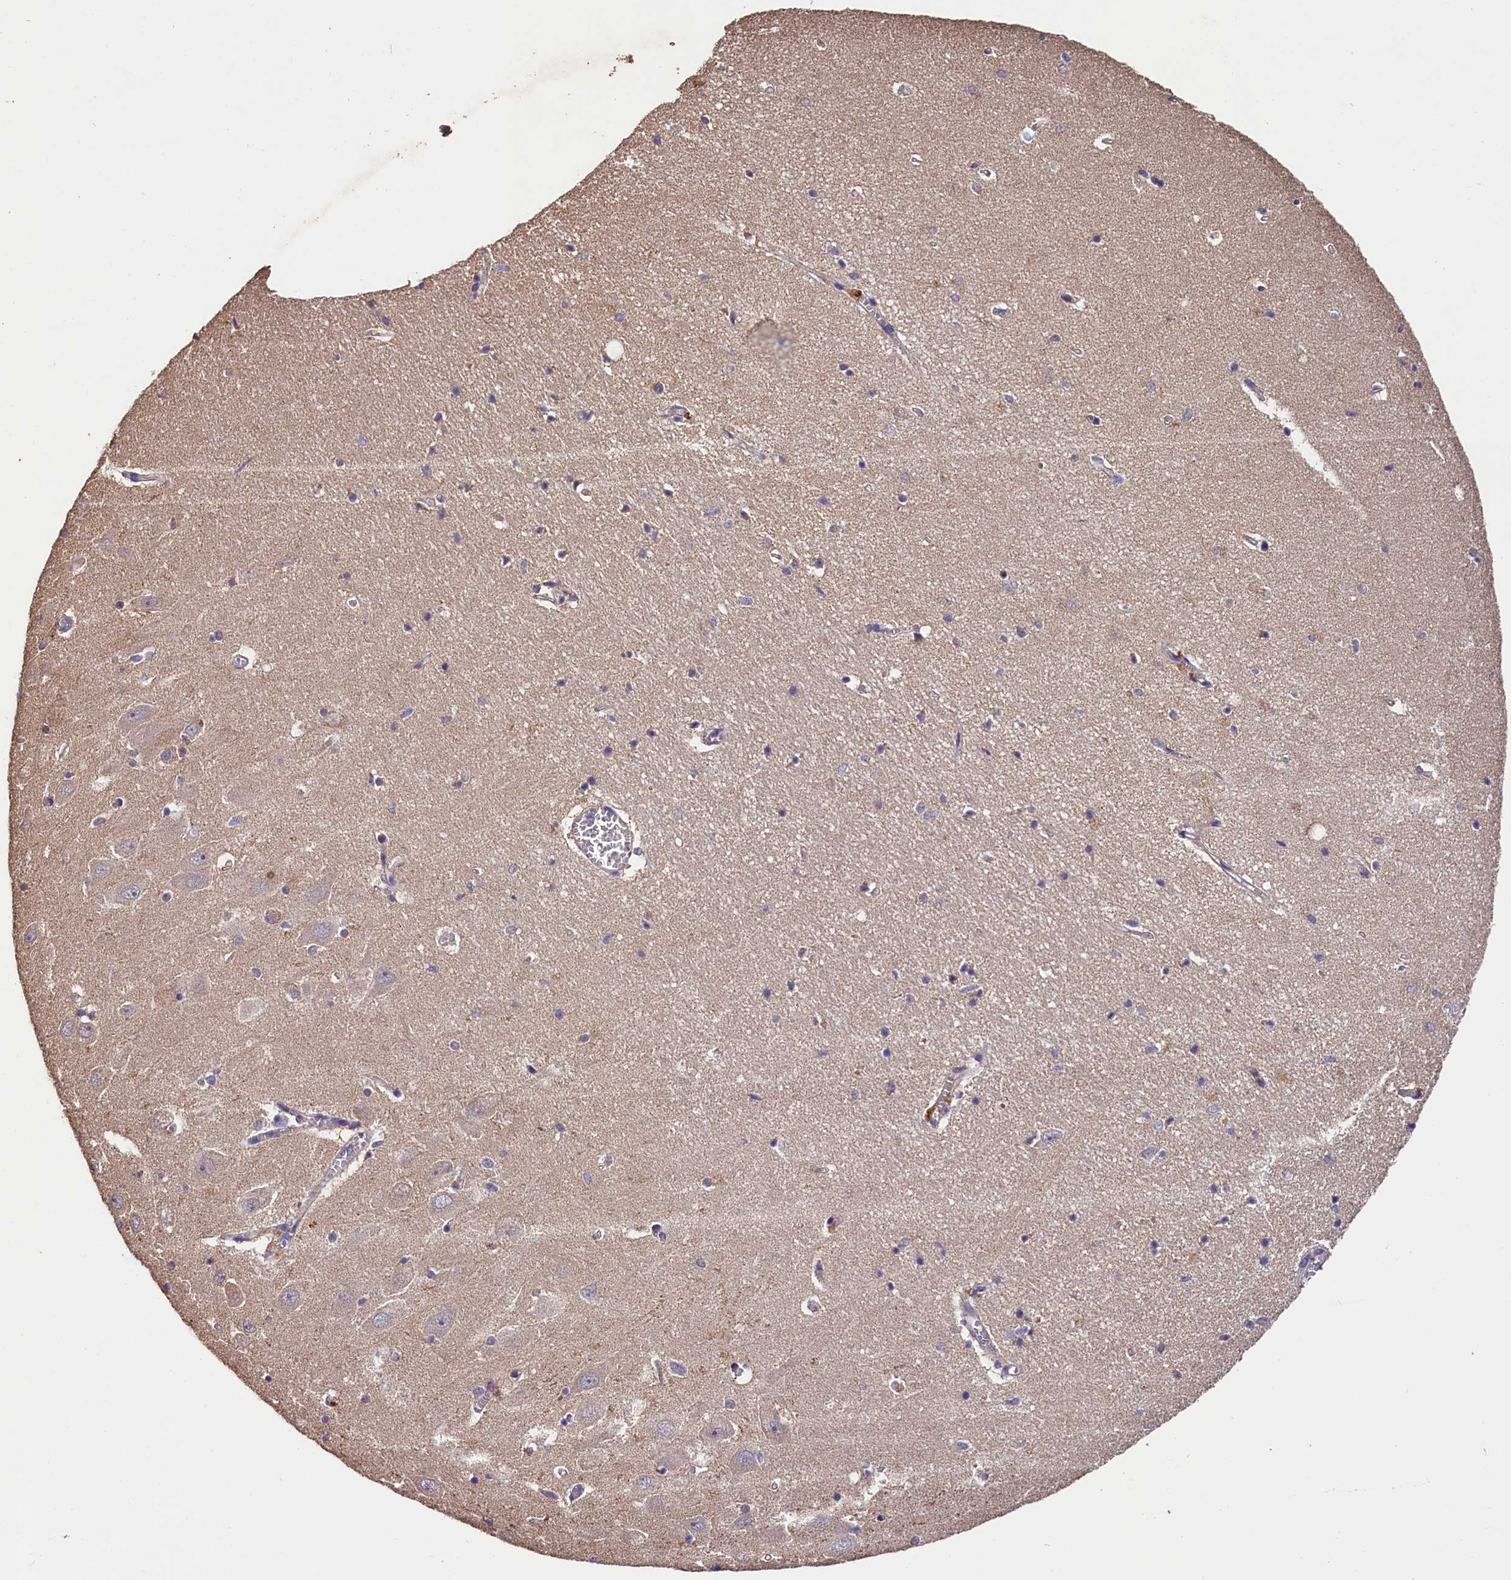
{"staining": {"intensity": "negative", "quantity": "none", "location": "none"}, "tissue": "hippocampus", "cell_type": "Glial cells", "image_type": "normal", "snomed": [{"axis": "morphology", "description": "Normal tissue, NOS"}, {"axis": "topography", "description": "Hippocampus"}], "caption": "A high-resolution micrograph shows IHC staining of unremarkable hippocampus, which demonstrates no significant expression in glial cells.", "gene": "OAS3", "patient": {"sex": "female", "age": 64}}